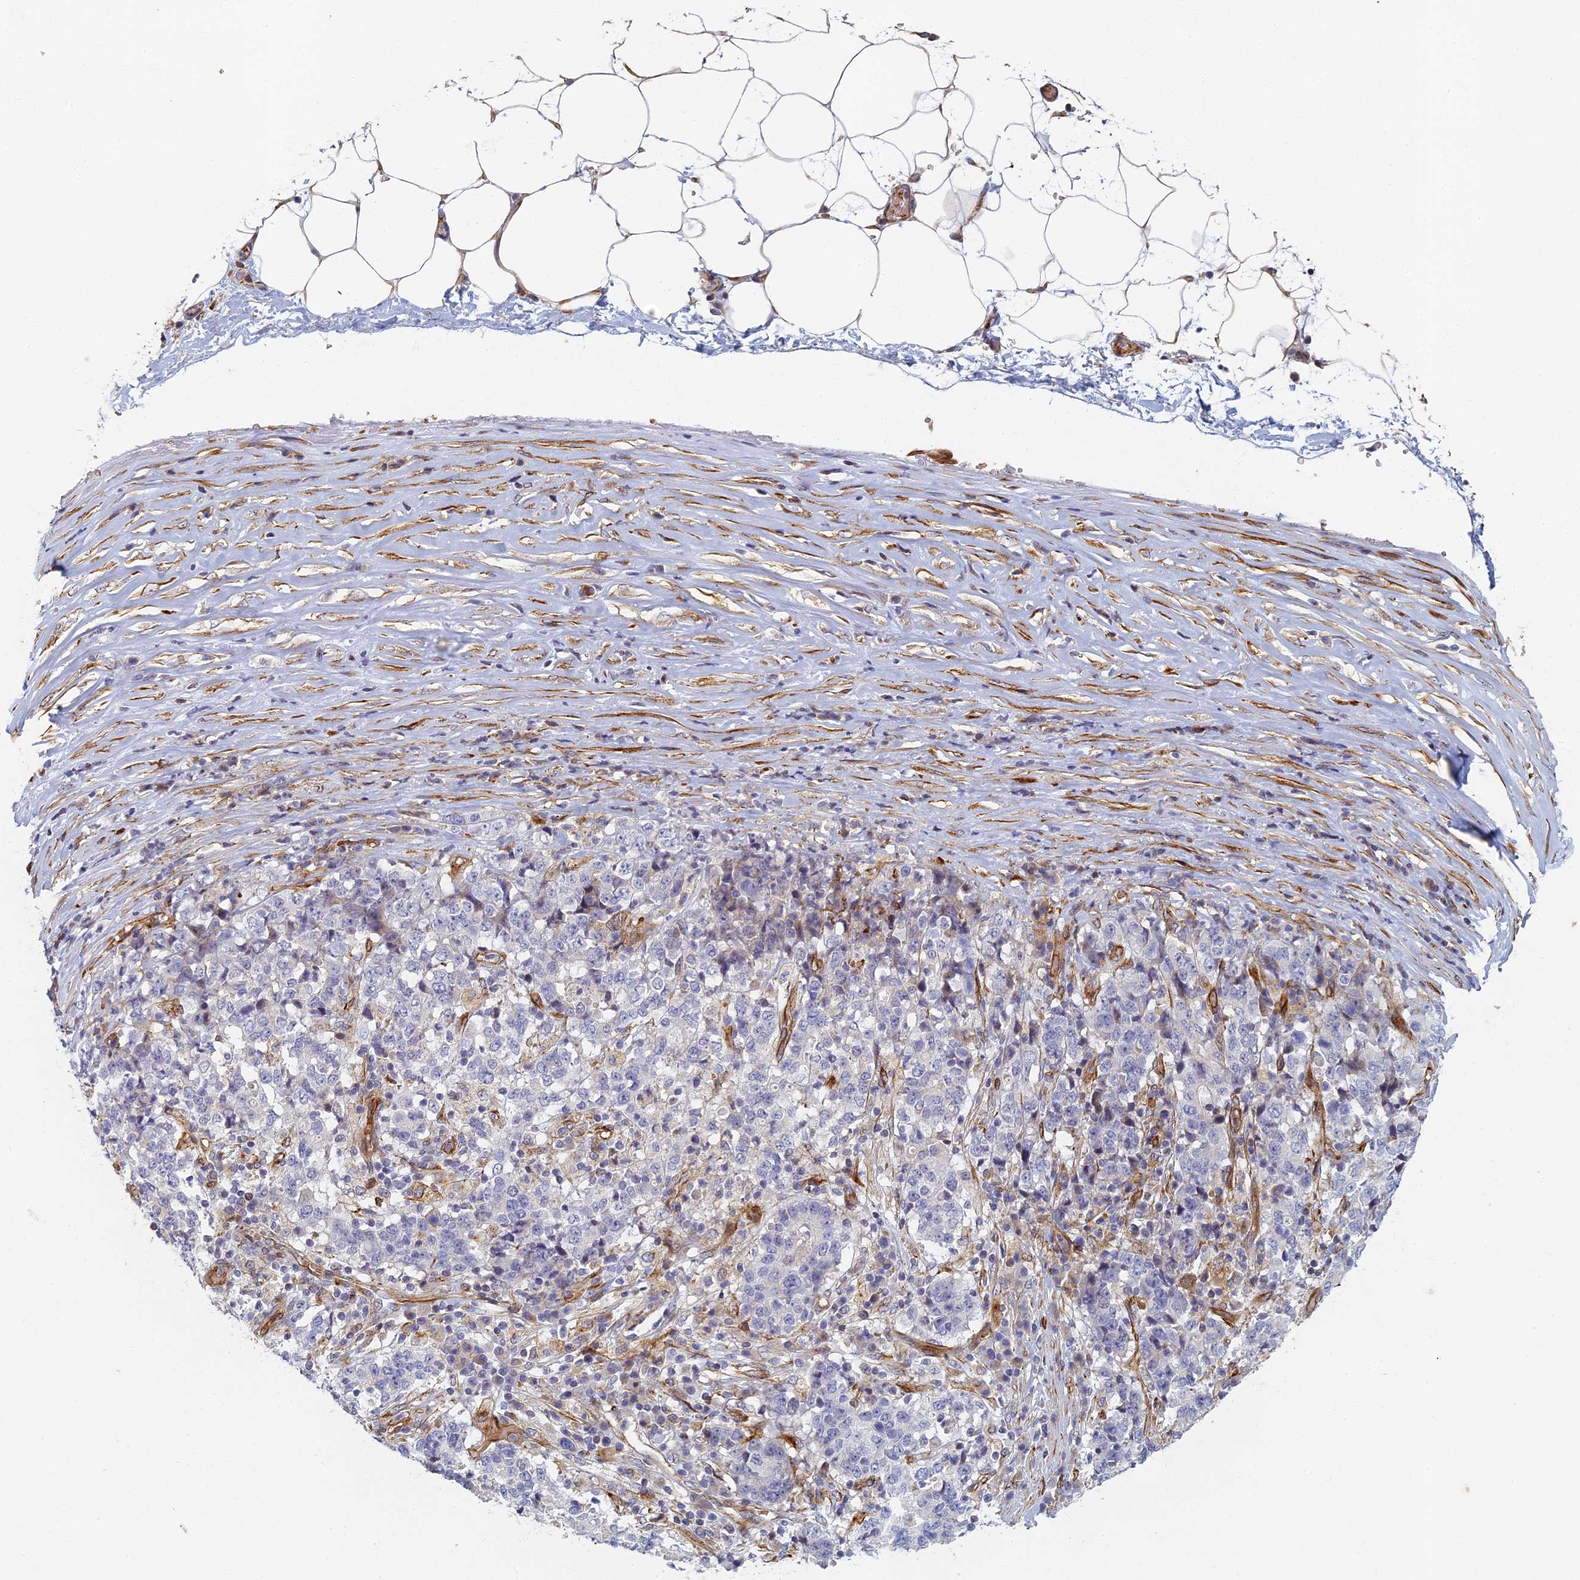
{"staining": {"intensity": "negative", "quantity": "none", "location": "none"}, "tissue": "stomach cancer", "cell_type": "Tumor cells", "image_type": "cancer", "snomed": [{"axis": "morphology", "description": "Adenocarcinoma, NOS"}, {"axis": "topography", "description": "Stomach"}], "caption": "Tumor cells show no significant staining in adenocarcinoma (stomach). (DAB (3,3'-diaminobenzidine) immunohistochemistry (IHC), high magnification).", "gene": "ABCB10", "patient": {"sex": "male", "age": 59}}